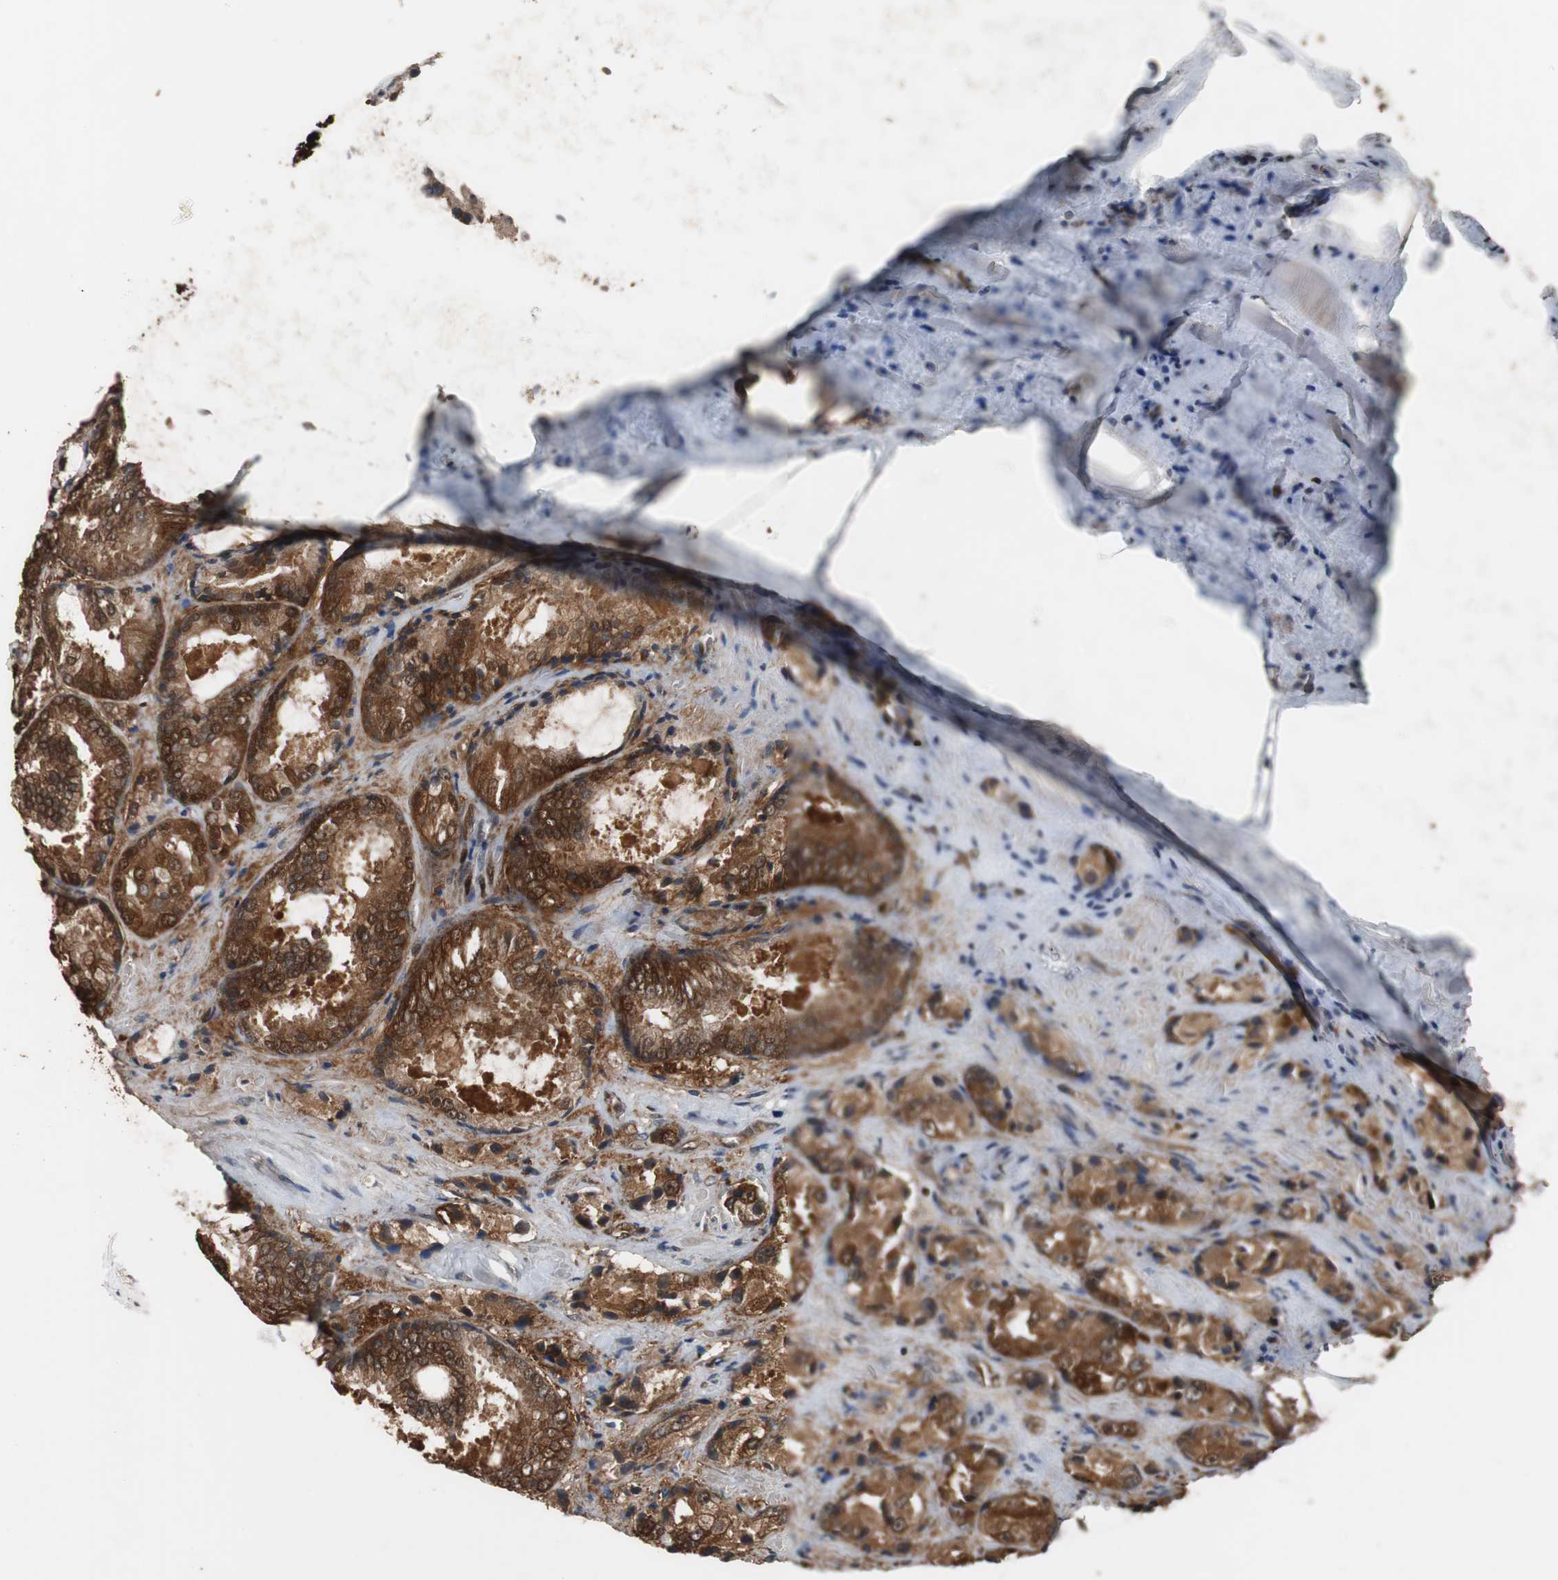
{"staining": {"intensity": "strong", "quantity": ">75%", "location": "cytoplasmic/membranous,nuclear"}, "tissue": "prostate cancer", "cell_type": "Tumor cells", "image_type": "cancer", "snomed": [{"axis": "morphology", "description": "Adenocarcinoma, Low grade"}, {"axis": "topography", "description": "Prostate"}], "caption": "A photomicrograph of human prostate cancer stained for a protein demonstrates strong cytoplasmic/membranous and nuclear brown staining in tumor cells.", "gene": "NDRG1", "patient": {"sex": "male", "age": 64}}